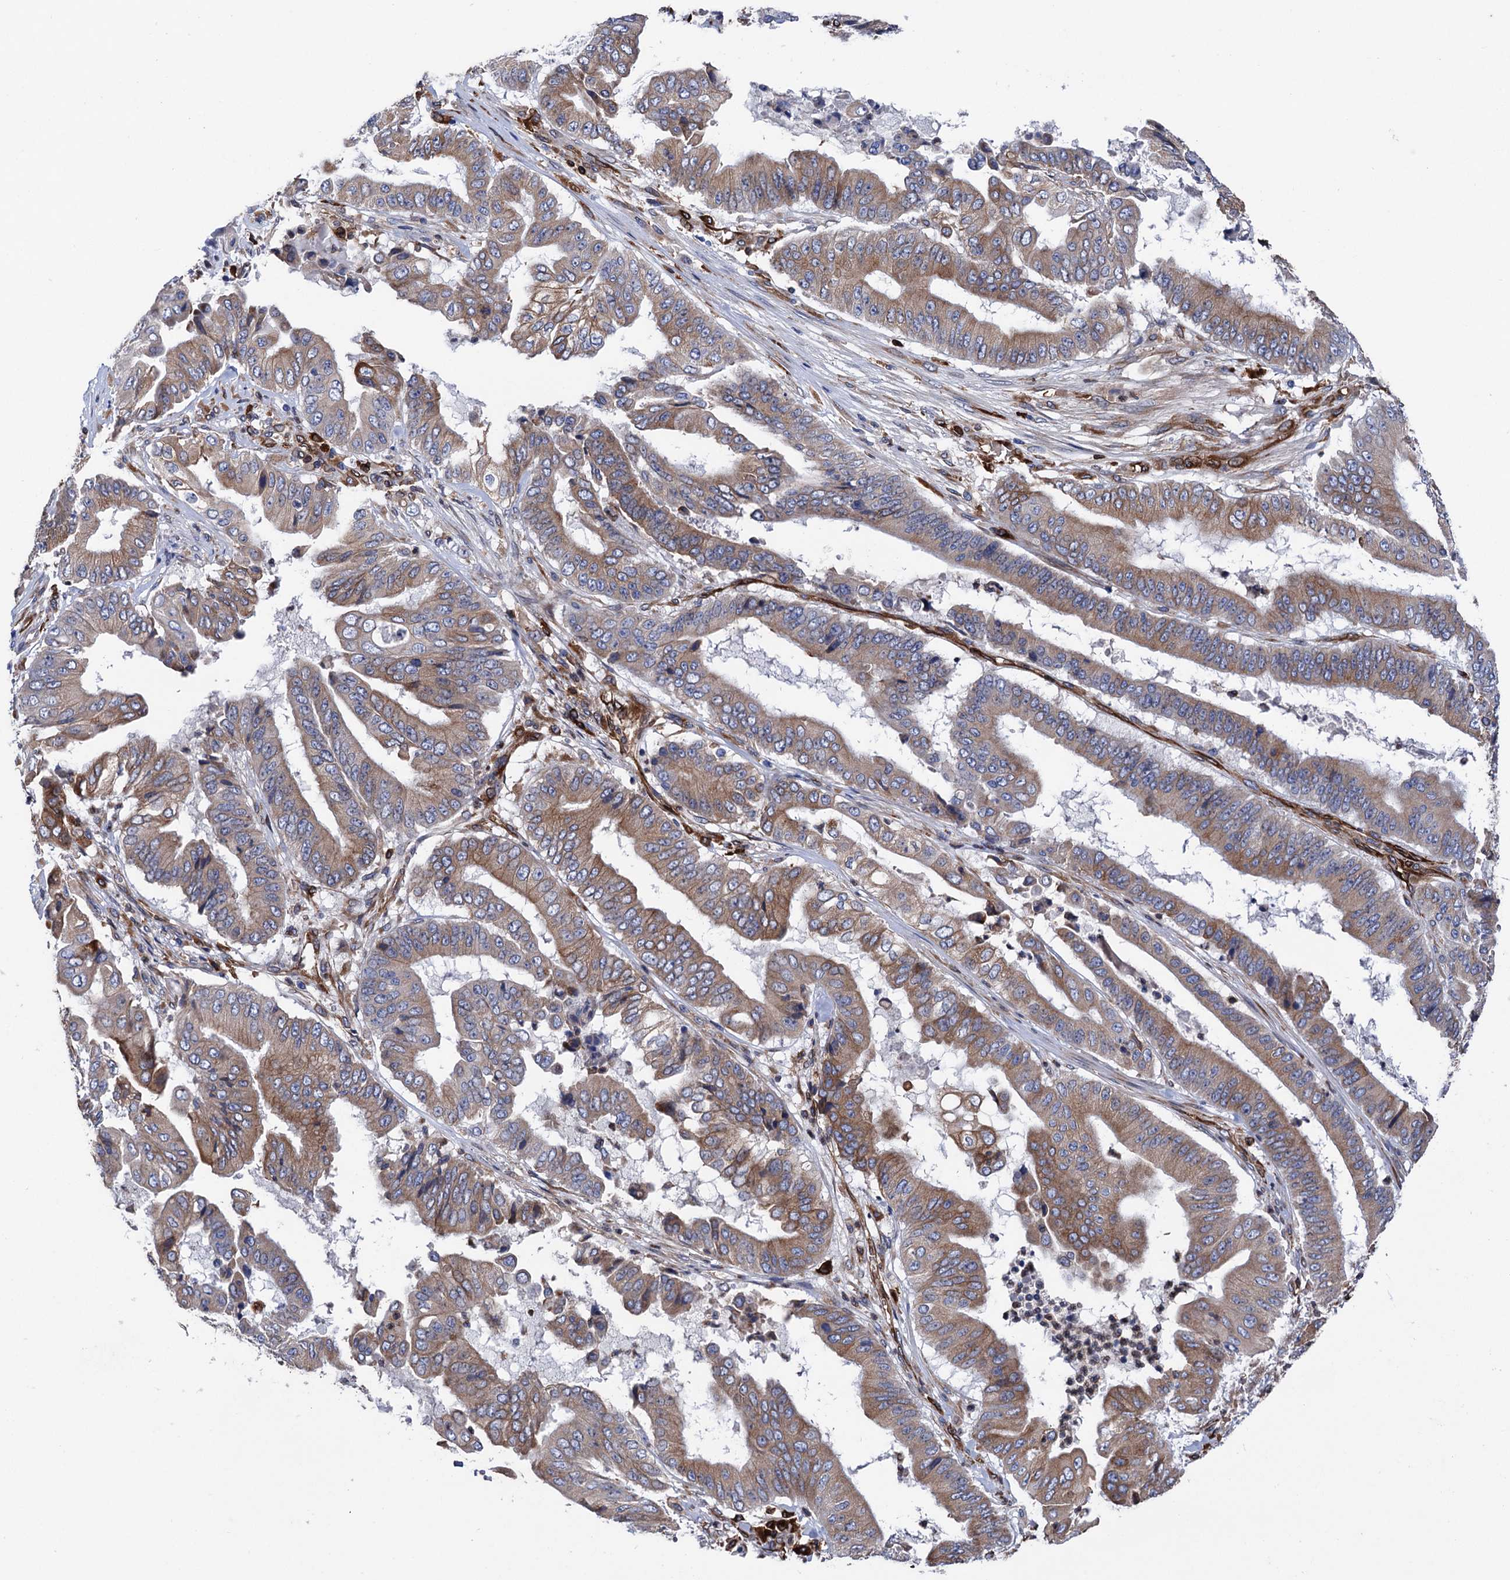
{"staining": {"intensity": "moderate", "quantity": ">75%", "location": "cytoplasmic/membranous"}, "tissue": "pancreatic cancer", "cell_type": "Tumor cells", "image_type": "cancer", "snomed": [{"axis": "morphology", "description": "Adenocarcinoma, NOS"}, {"axis": "topography", "description": "Pancreas"}], "caption": "This is an image of IHC staining of pancreatic cancer, which shows moderate positivity in the cytoplasmic/membranous of tumor cells.", "gene": "STING1", "patient": {"sex": "female", "age": 77}}